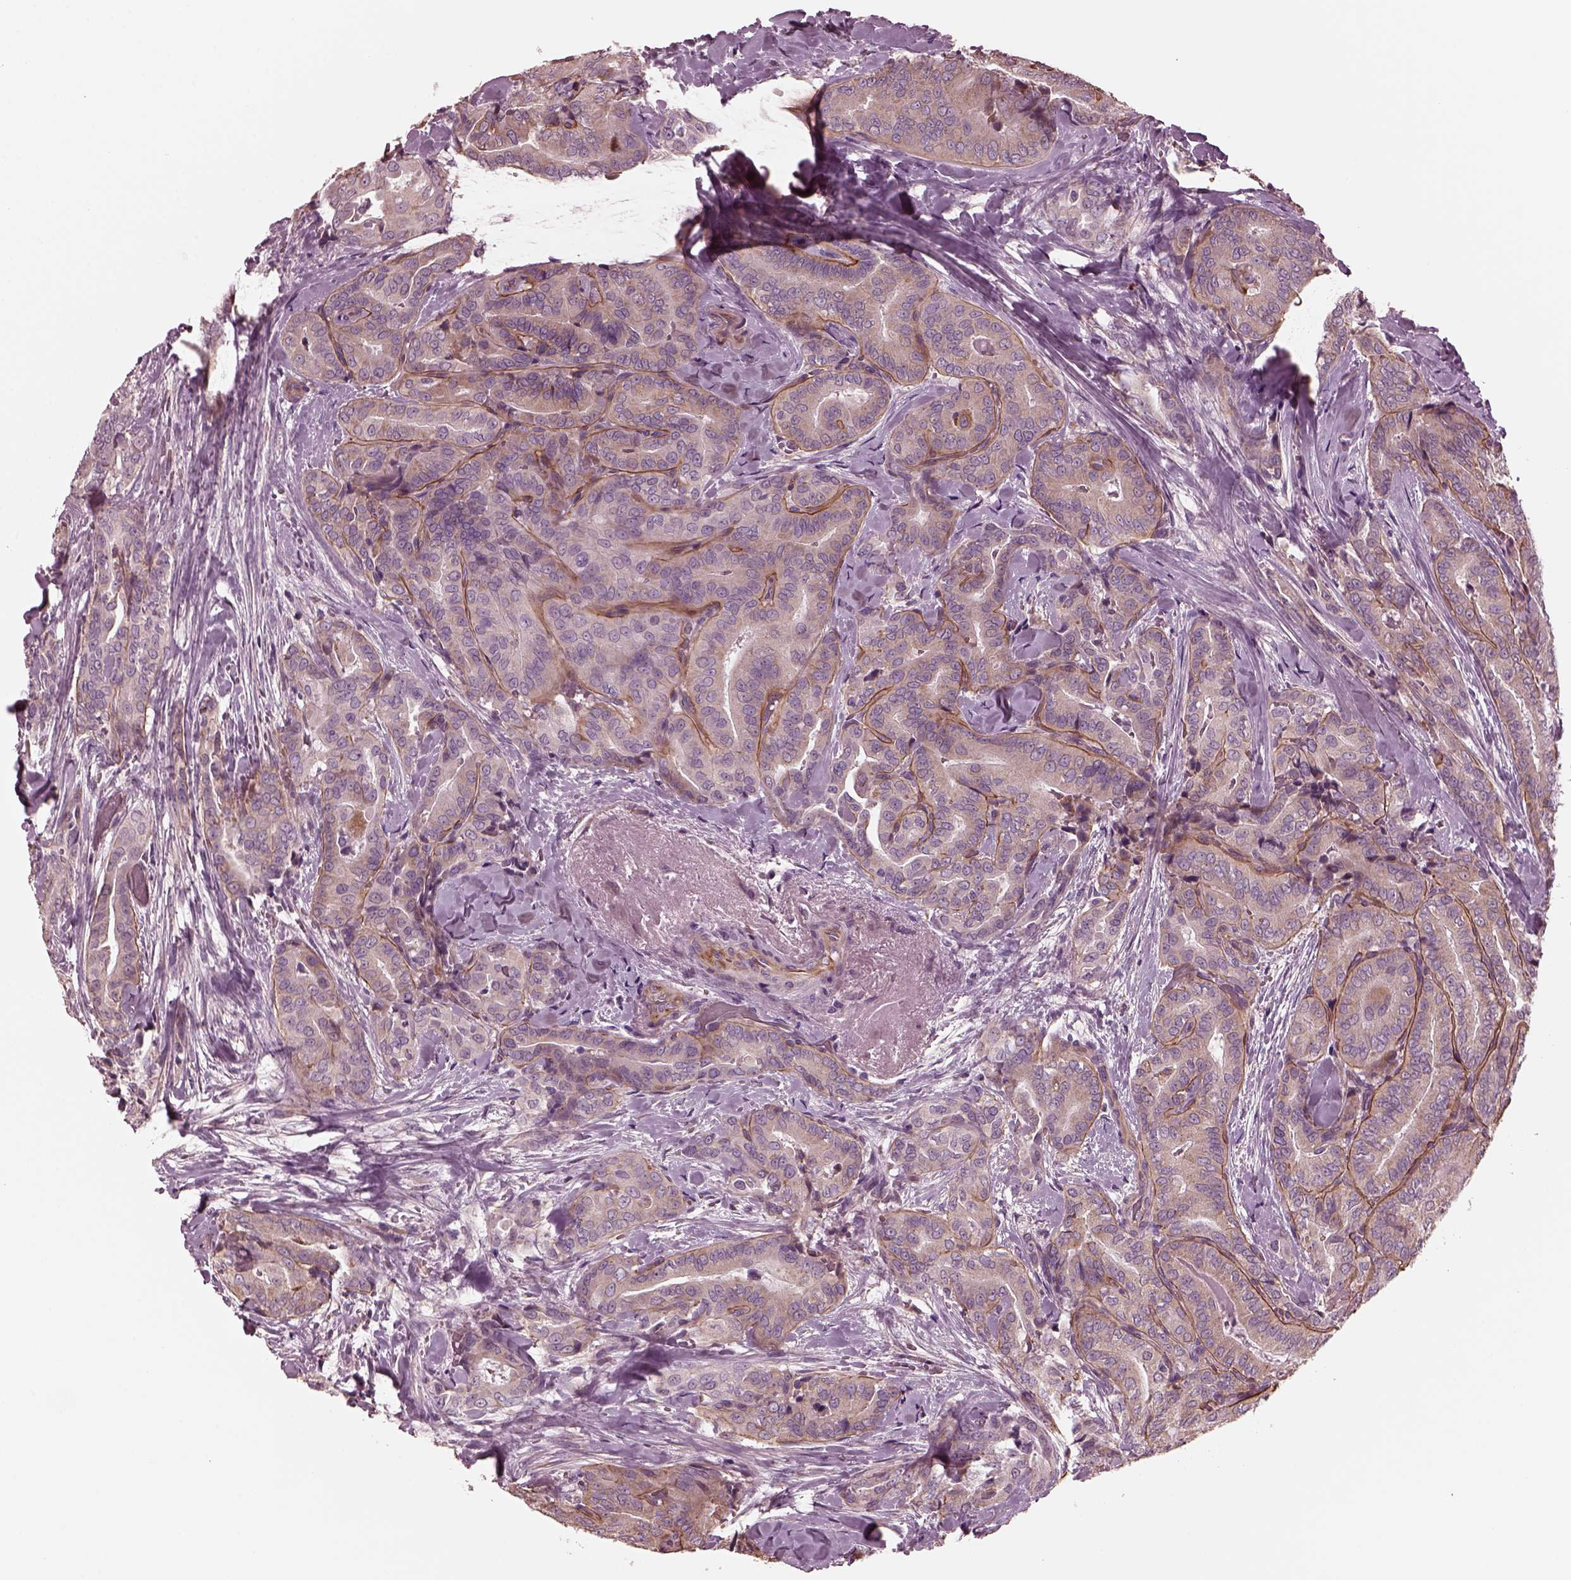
{"staining": {"intensity": "negative", "quantity": "none", "location": "none"}, "tissue": "thyroid cancer", "cell_type": "Tumor cells", "image_type": "cancer", "snomed": [{"axis": "morphology", "description": "Papillary adenocarcinoma, NOS"}, {"axis": "topography", "description": "Thyroid gland"}], "caption": "Immunohistochemical staining of human thyroid cancer (papillary adenocarcinoma) displays no significant expression in tumor cells.", "gene": "KIF6", "patient": {"sex": "male", "age": 61}}